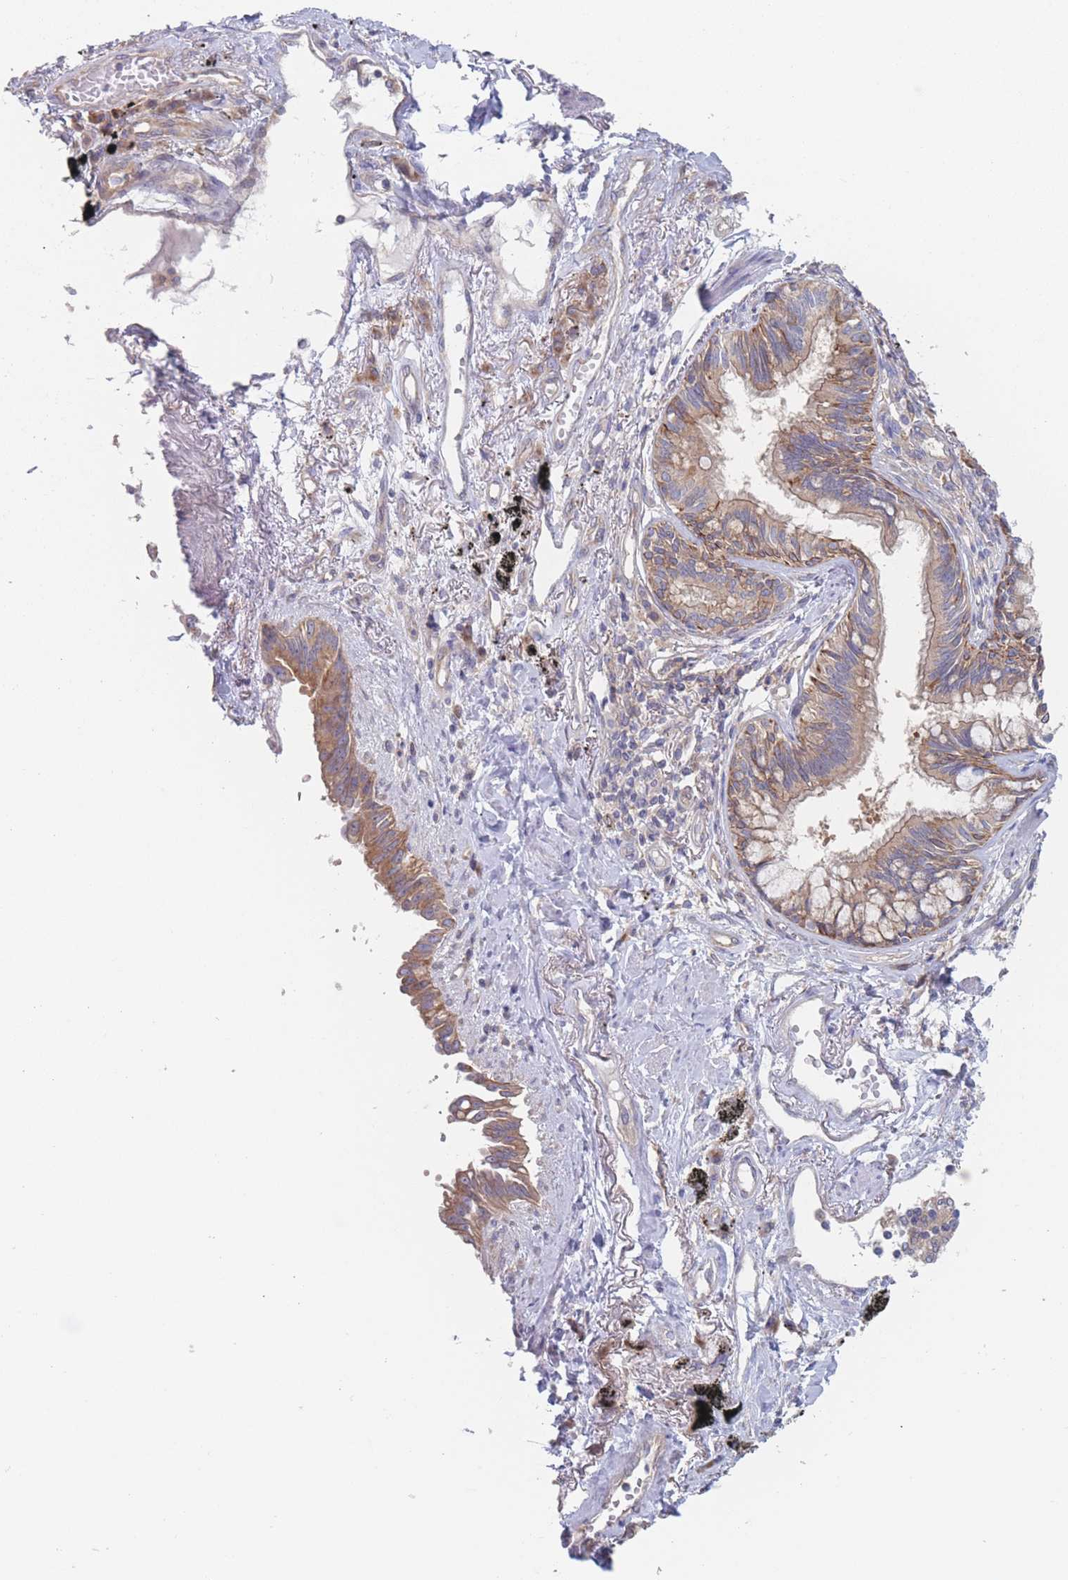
{"staining": {"intensity": "moderate", "quantity": ">75%", "location": "cytoplasmic/membranous"}, "tissue": "lung cancer", "cell_type": "Tumor cells", "image_type": "cancer", "snomed": [{"axis": "morphology", "description": "Adenocarcinoma, NOS"}, {"axis": "topography", "description": "Lung"}], "caption": "This micrograph shows immunohistochemistry (IHC) staining of adenocarcinoma (lung), with medium moderate cytoplasmic/membranous positivity in about >75% of tumor cells.", "gene": "EFCC1", "patient": {"sex": "male", "age": 67}}